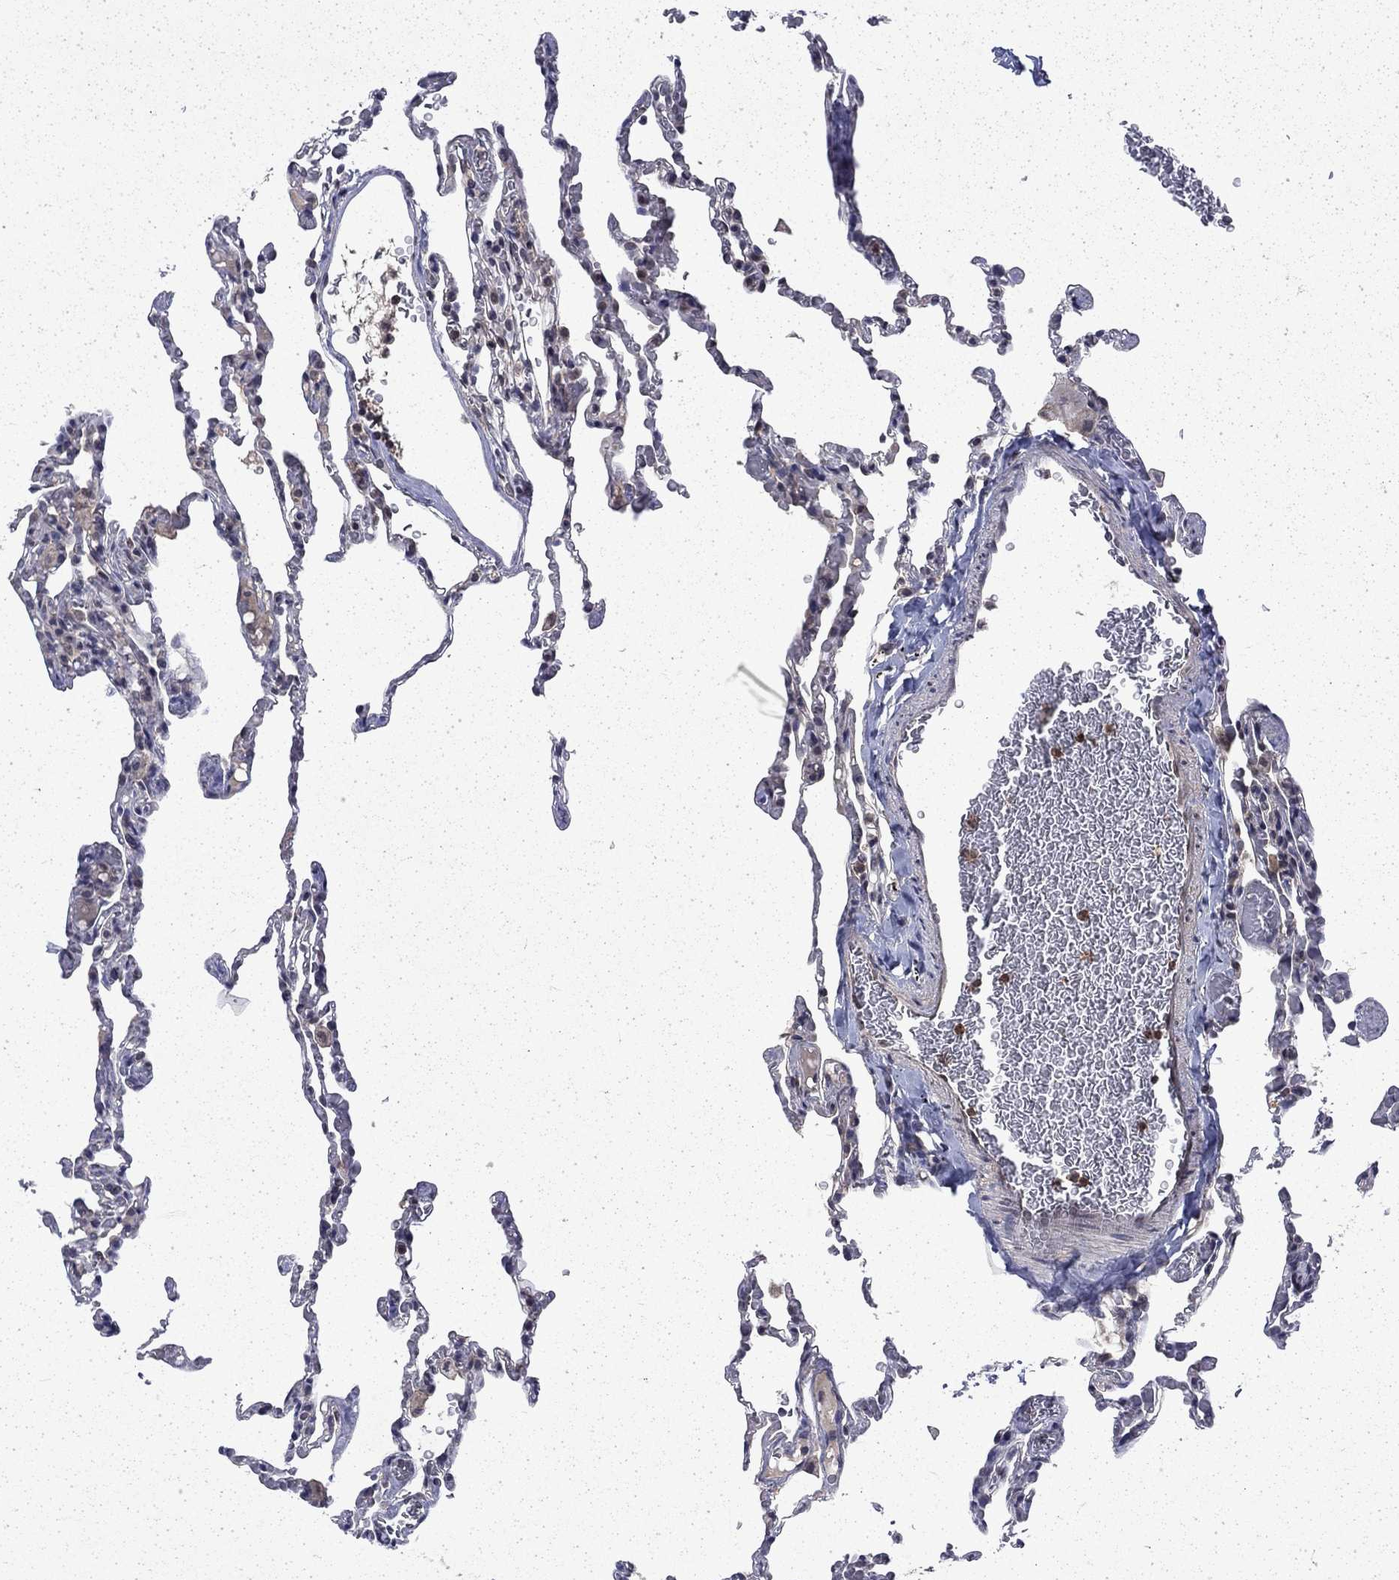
{"staining": {"intensity": "negative", "quantity": "none", "location": "none"}, "tissue": "lung", "cell_type": "Alveolar cells", "image_type": "normal", "snomed": [{"axis": "morphology", "description": "Normal tissue, NOS"}, {"axis": "topography", "description": "Lung"}], "caption": "Normal lung was stained to show a protein in brown. There is no significant staining in alveolar cells. Brightfield microscopy of IHC stained with DAB (brown) and hematoxylin (blue), captured at high magnification.", "gene": "CHAT", "patient": {"sex": "female", "age": 43}}